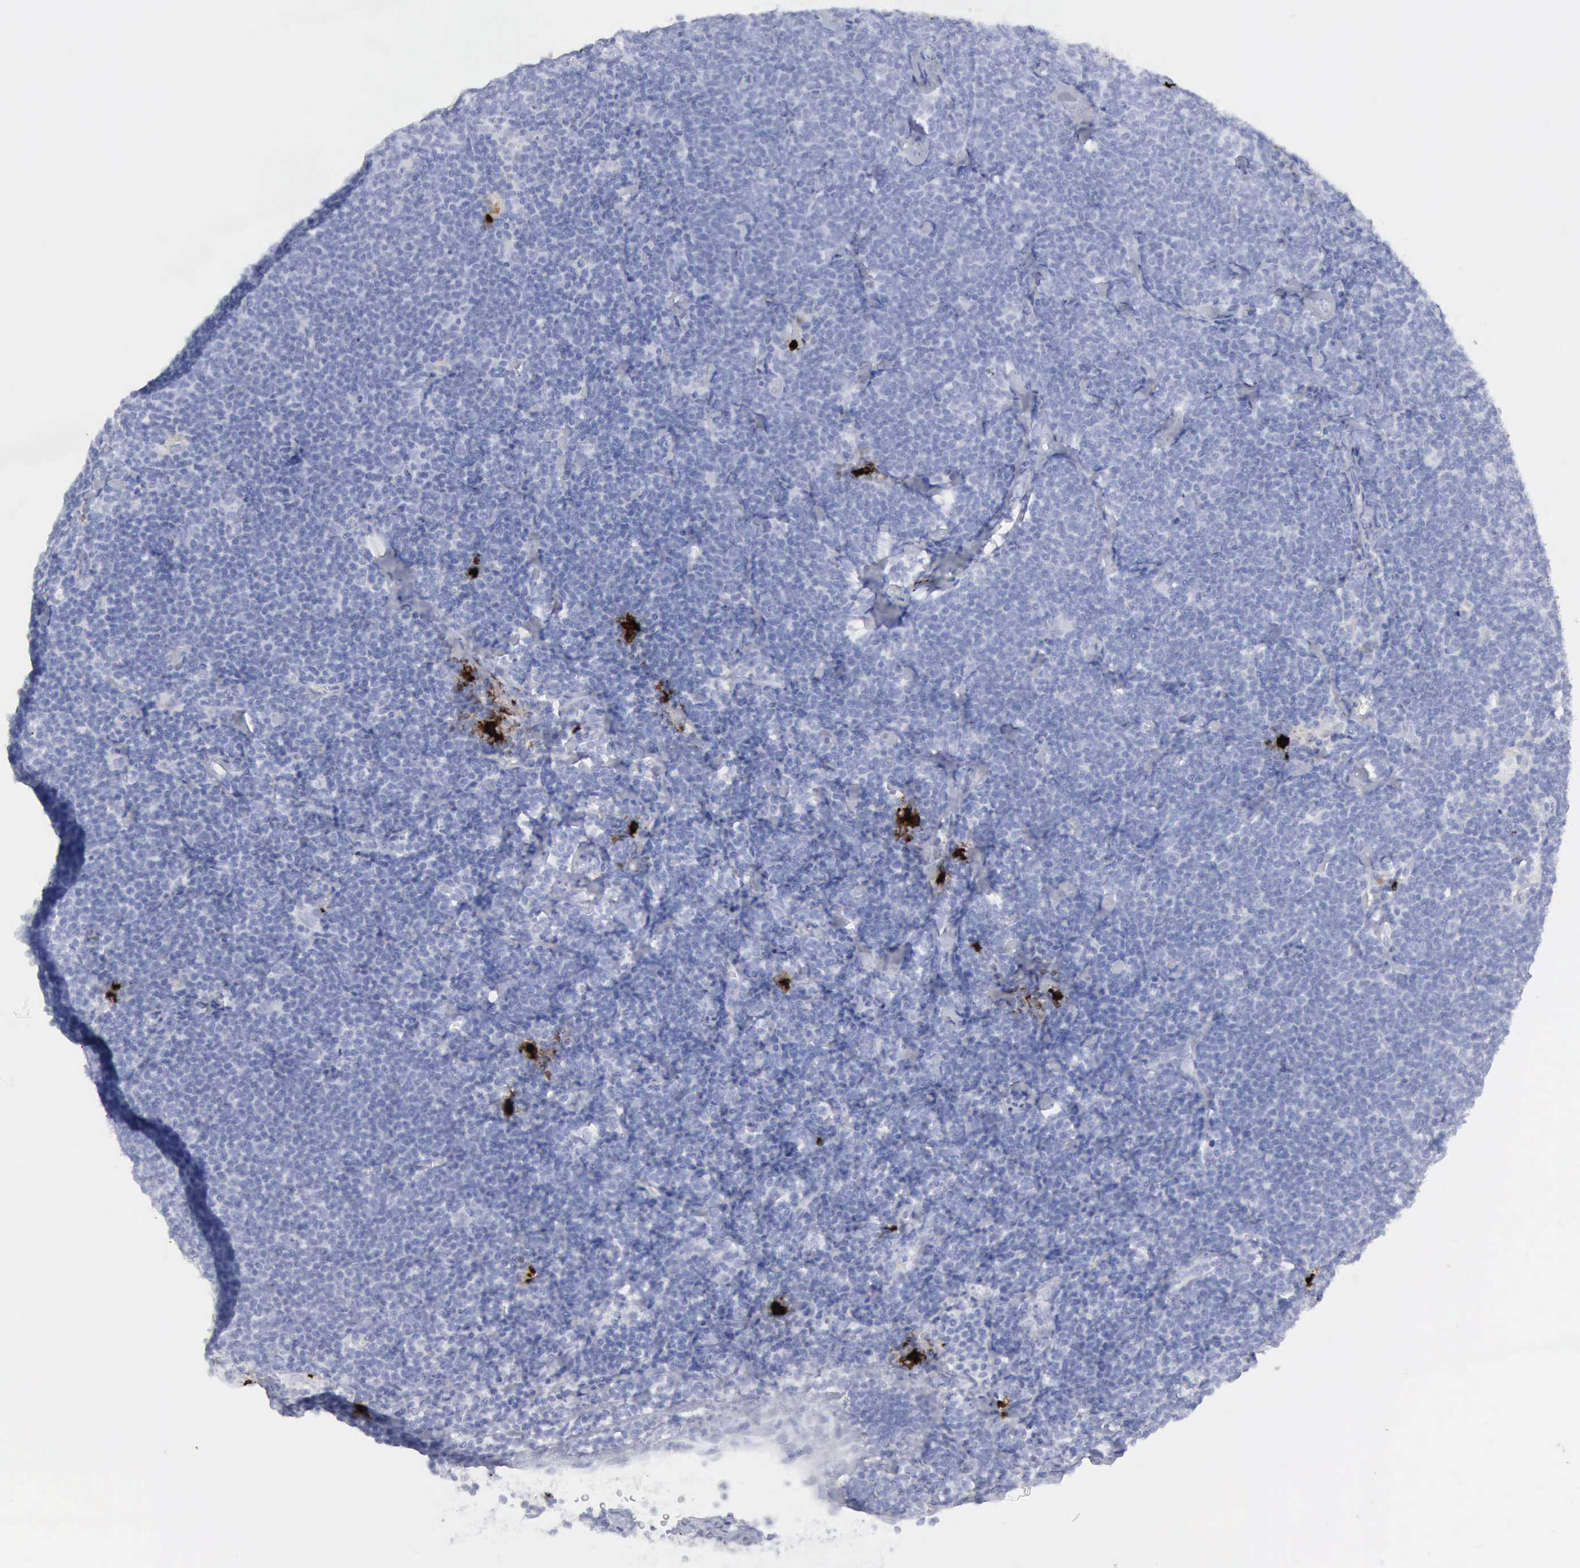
{"staining": {"intensity": "negative", "quantity": "none", "location": "none"}, "tissue": "lymphoma", "cell_type": "Tumor cells", "image_type": "cancer", "snomed": [{"axis": "morphology", "description": "Malignant lymphoma, non-Hodgkin's type, Low grade"}, {"axis": "topography", "description": "Lymph node"}], "caption": "A histopathology image of human lymphoma is negative for staining in tumor cells.", "gene": "CMA1", "patient": {"sex": "male", "age": 65}}